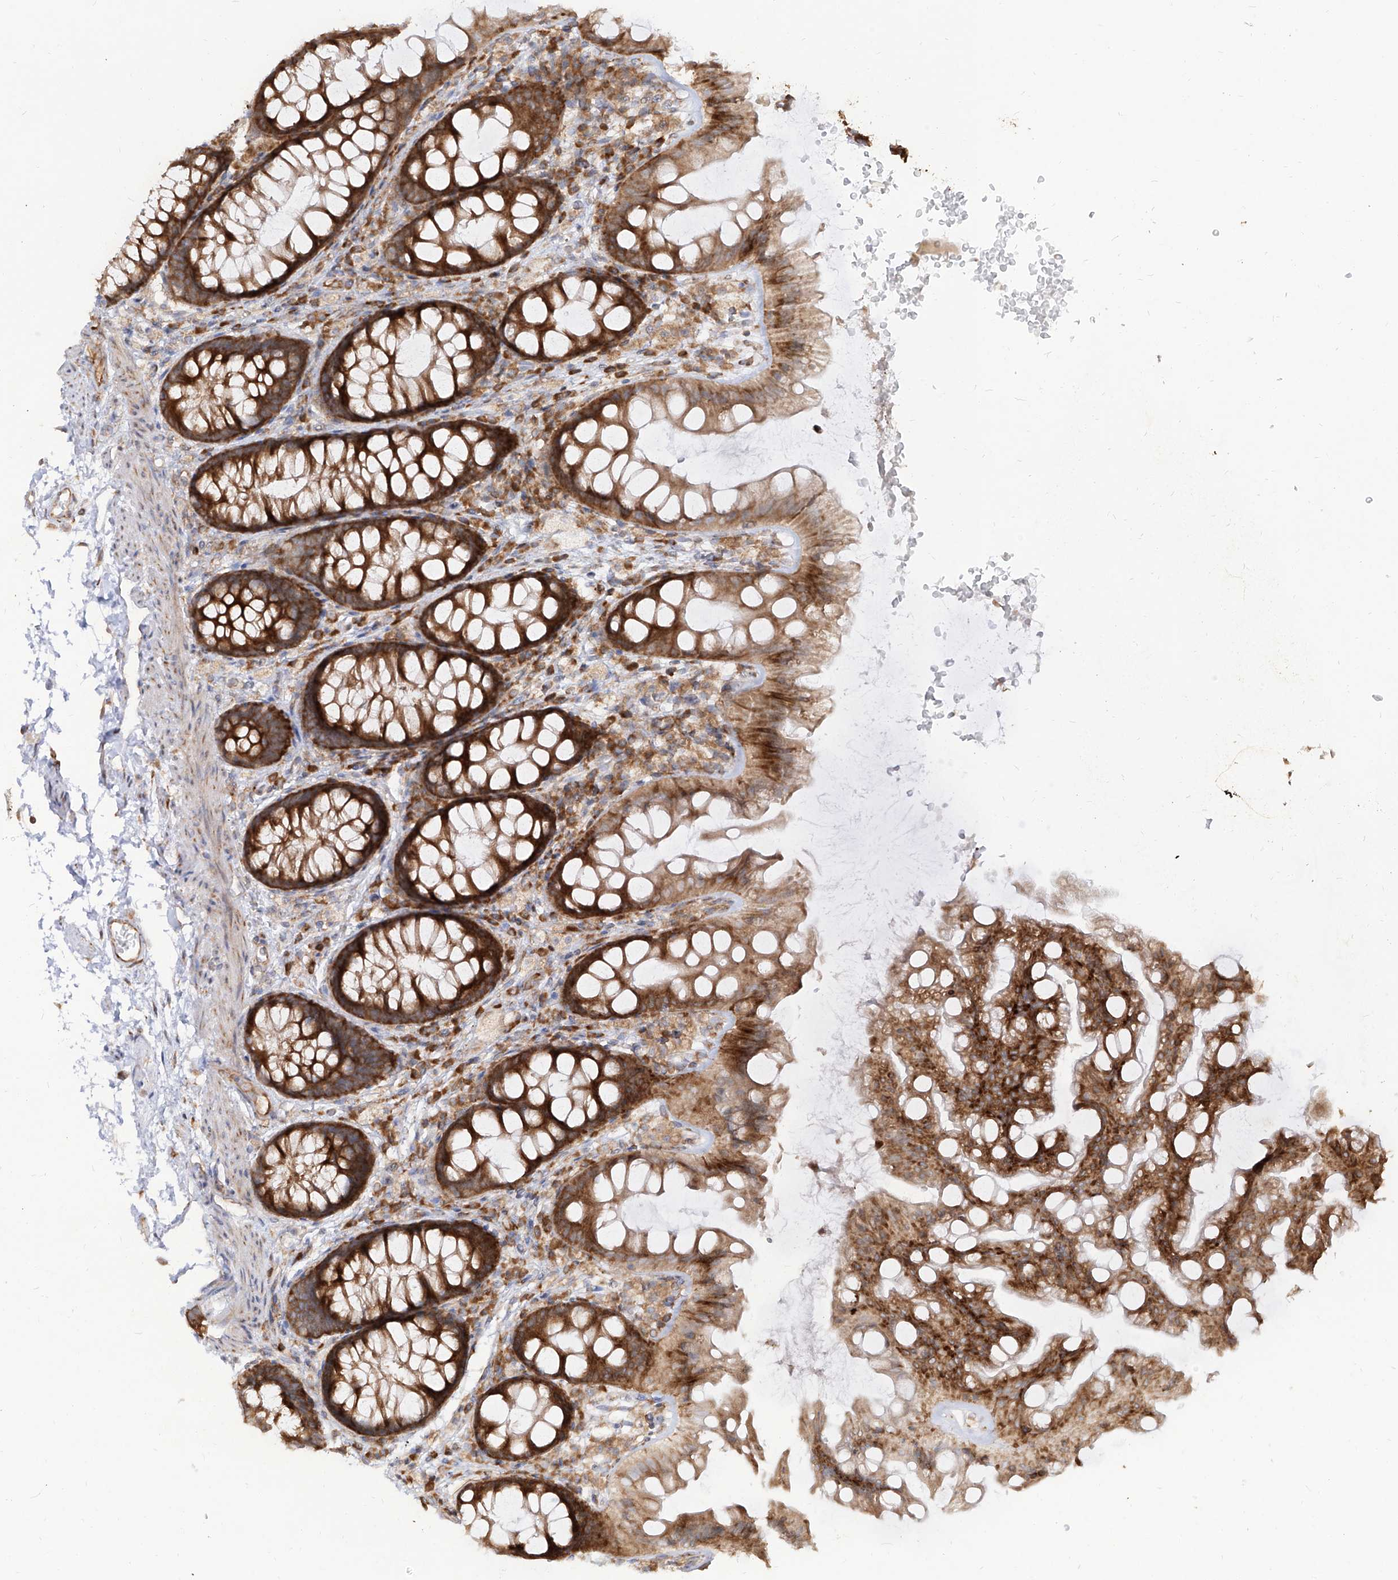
{"staining": {"intensity": "moderate", "quantity": "25%-75%", "location": "cytoplasmic/membranous"}, "tissue": "colon", "cell_type": "Endothelial cells", "image_type": "normal", "snomed": [{"axis": "morphology", "description": "Normal tissue, NOS"}, {"axis": "topography", "description": "Colon"}], "caption": "An immunohistochemistry (IHC) photomicrograph of normal tissue is shown. Protein staining in brown labels moderate cytoplasmic/membranous positivity in colon within endothelial cells.", "gene": "RPS25", "patient": {"sex": "female", "age": 62}}